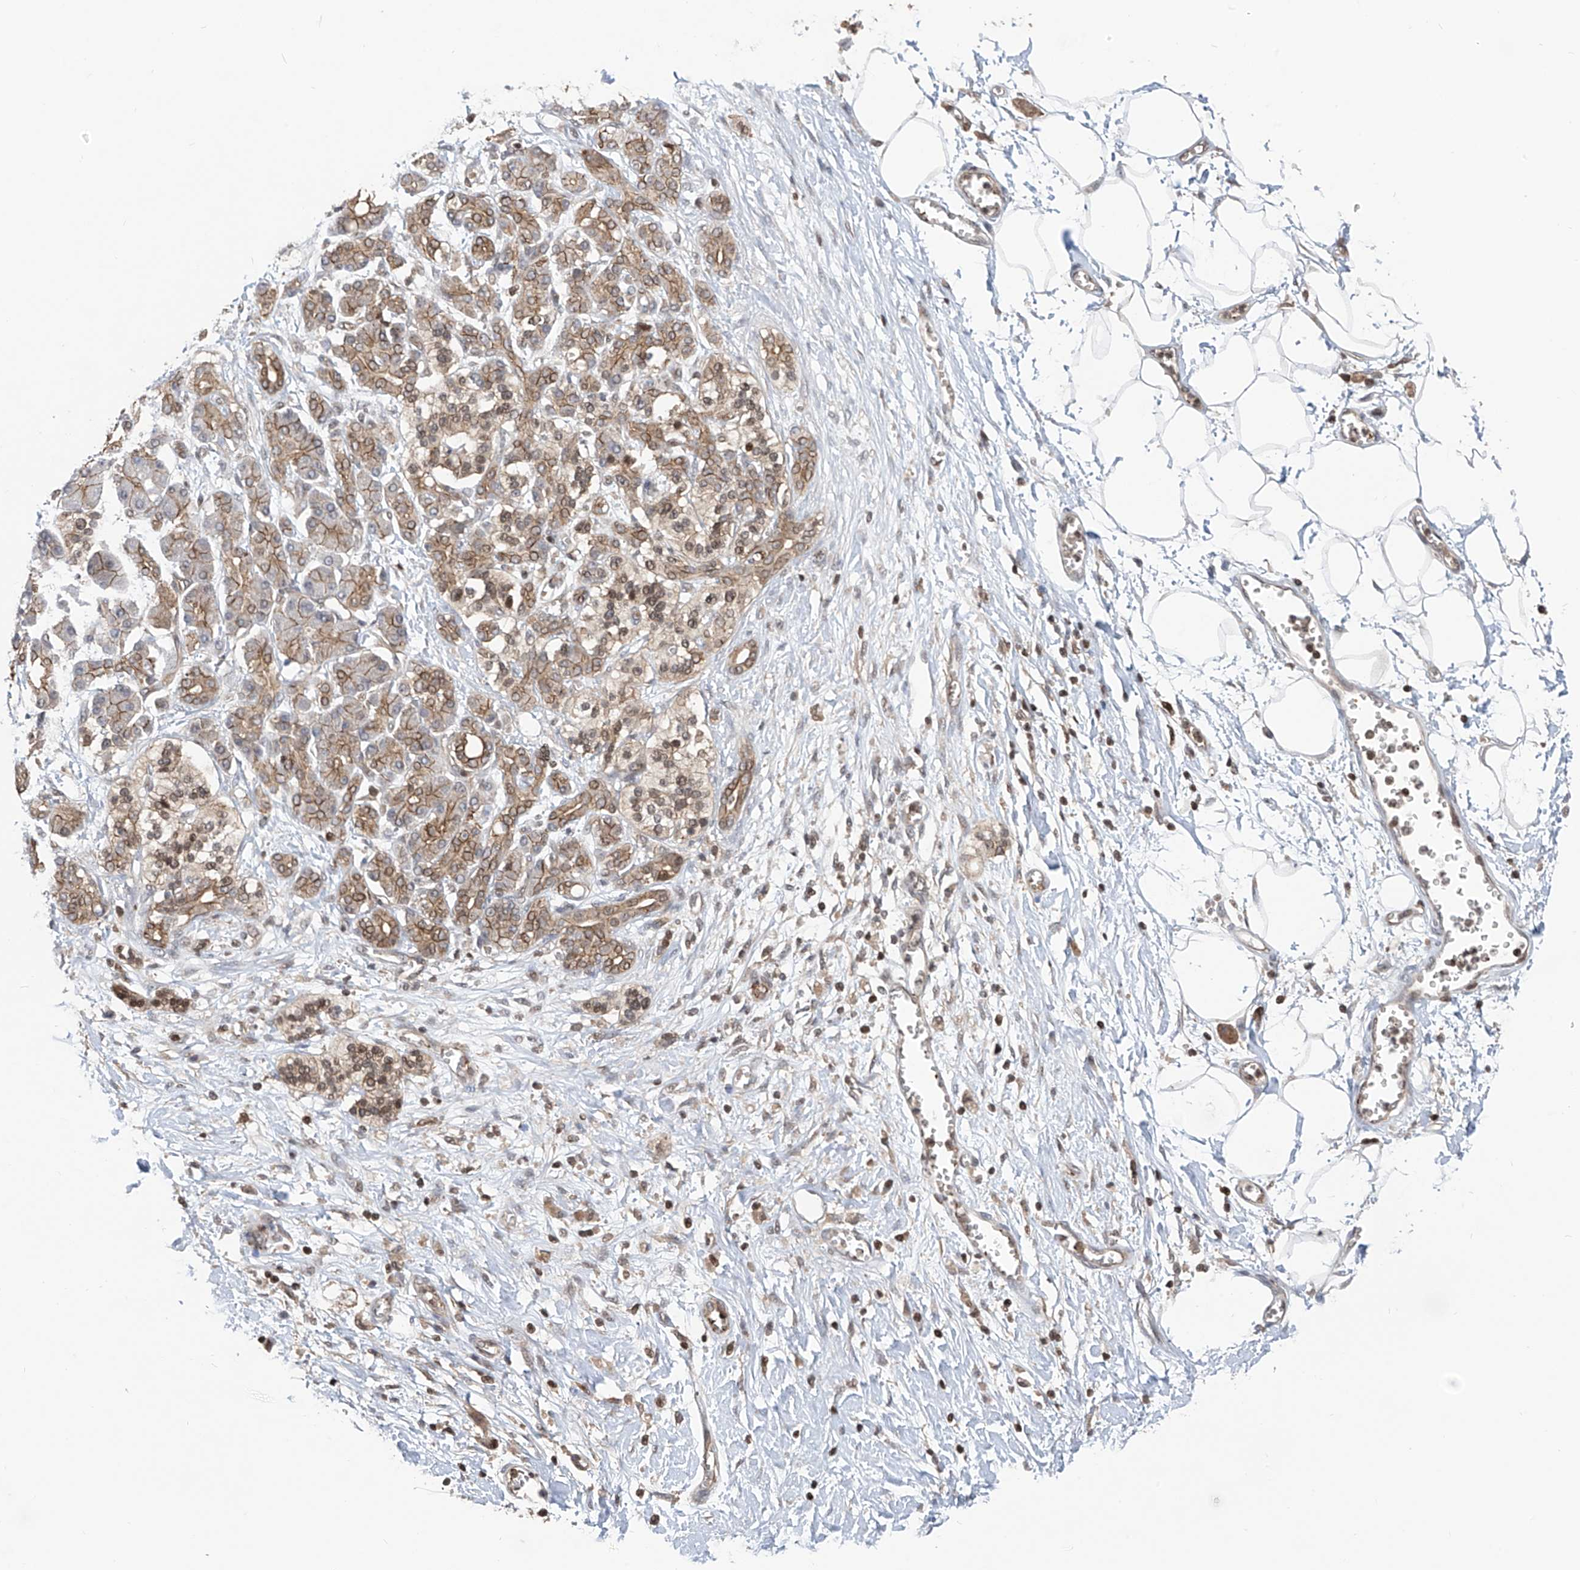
{"staining": {"intensity": "weak", "quantity": ">75%", "location": "nuclear"}, "tissue": "adipose tissue", "cell_type": "Adipocytes", "image_type": "normal", "snomed": [{"axis": "morphology", "description": "Normal tissue, NOS"}, {"axis": "morphology", "description": "Adenocarcinoma, NOS"}, {"axis": "topography", "description": "Pancreas"}, {"axis": "topography", "description": "Peripheral nerve tissue"}], "caption": "Human adipose tissue stained with a brown dye reveals weak nuclear positive positivity in about >75% of adipocytes.", "gene": "DNAJC9", "patient": {"sex": "male", "age": 59}}